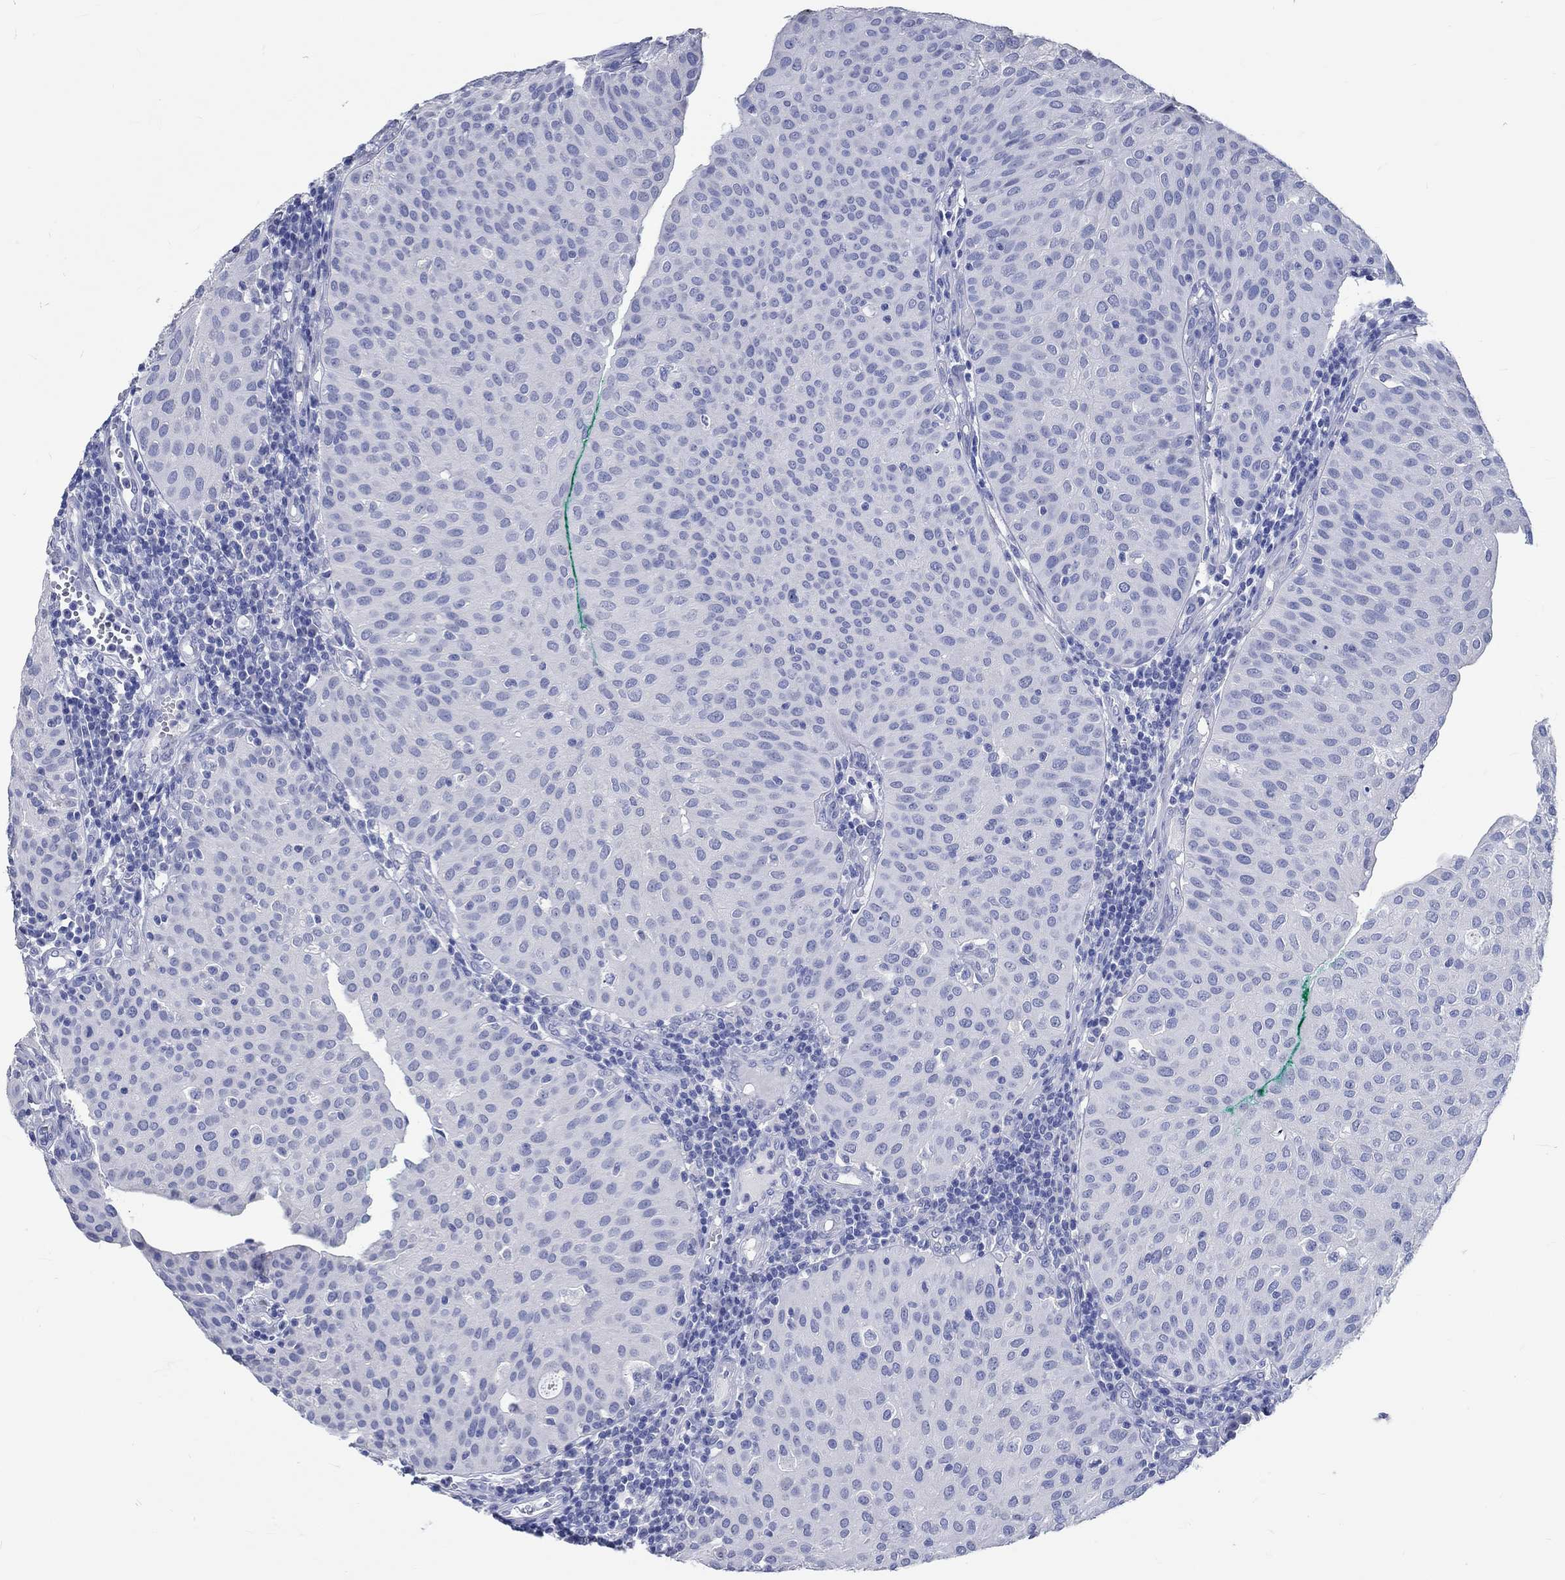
{"staining": {"intensity": "negative", "quantity": "none", "location": "none"}, "tissue": "urothelial cancer", "cell_type": "Tumor cells", "image_type": "cancer", "snomed": [{"axis": "morphology", "description": "Urothelial carcinoma, Low grade"}, {"axis": "topography", "description": "Urinary bladder"}], "caption": "DAB immunohistochemical staining of low-grade urothelial carcinoma shows no significant positivity in tumor cells.", "gene": "C4orf47", "patient": {"sex": "male", "age": 54}}